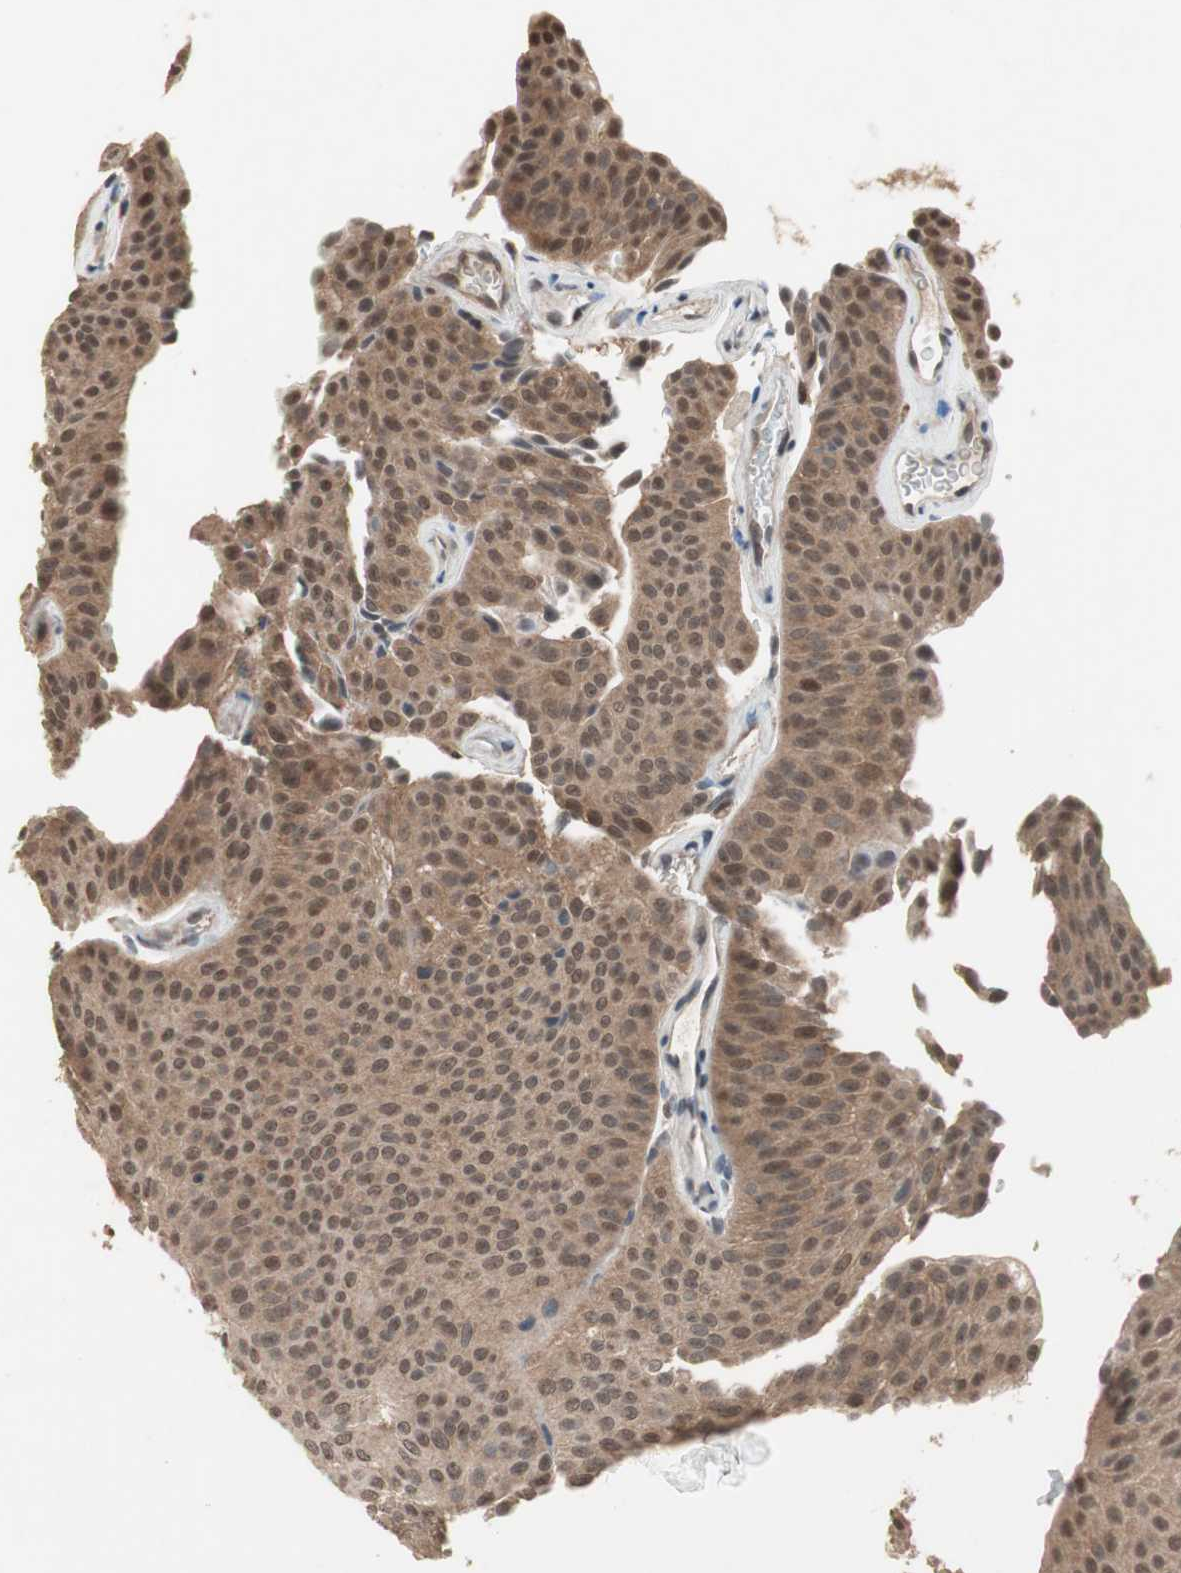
{"staining": {"intensity": "moderate", "quantity": ">75%", "location": "cytoplasmic/membranous,nuclear"}, "tissue": "urothelial cancer", "cell_type": "Tumor cells", "image_type": "cancer", "snomed": [{"axis": "morphology", "description": "Urothelial carcinoma, Low grade"}, {"axis": "topography", "description": "Urinary bladder"}], "caption": "A histopathology image of urothelial carcinoma (low-grade) stained for a protein reveals moderate cytoplasmic/membranous and nuclear brown staining in tumor cells.", "gene": "GART", "patient": {"sex": "female", "age": 60}}